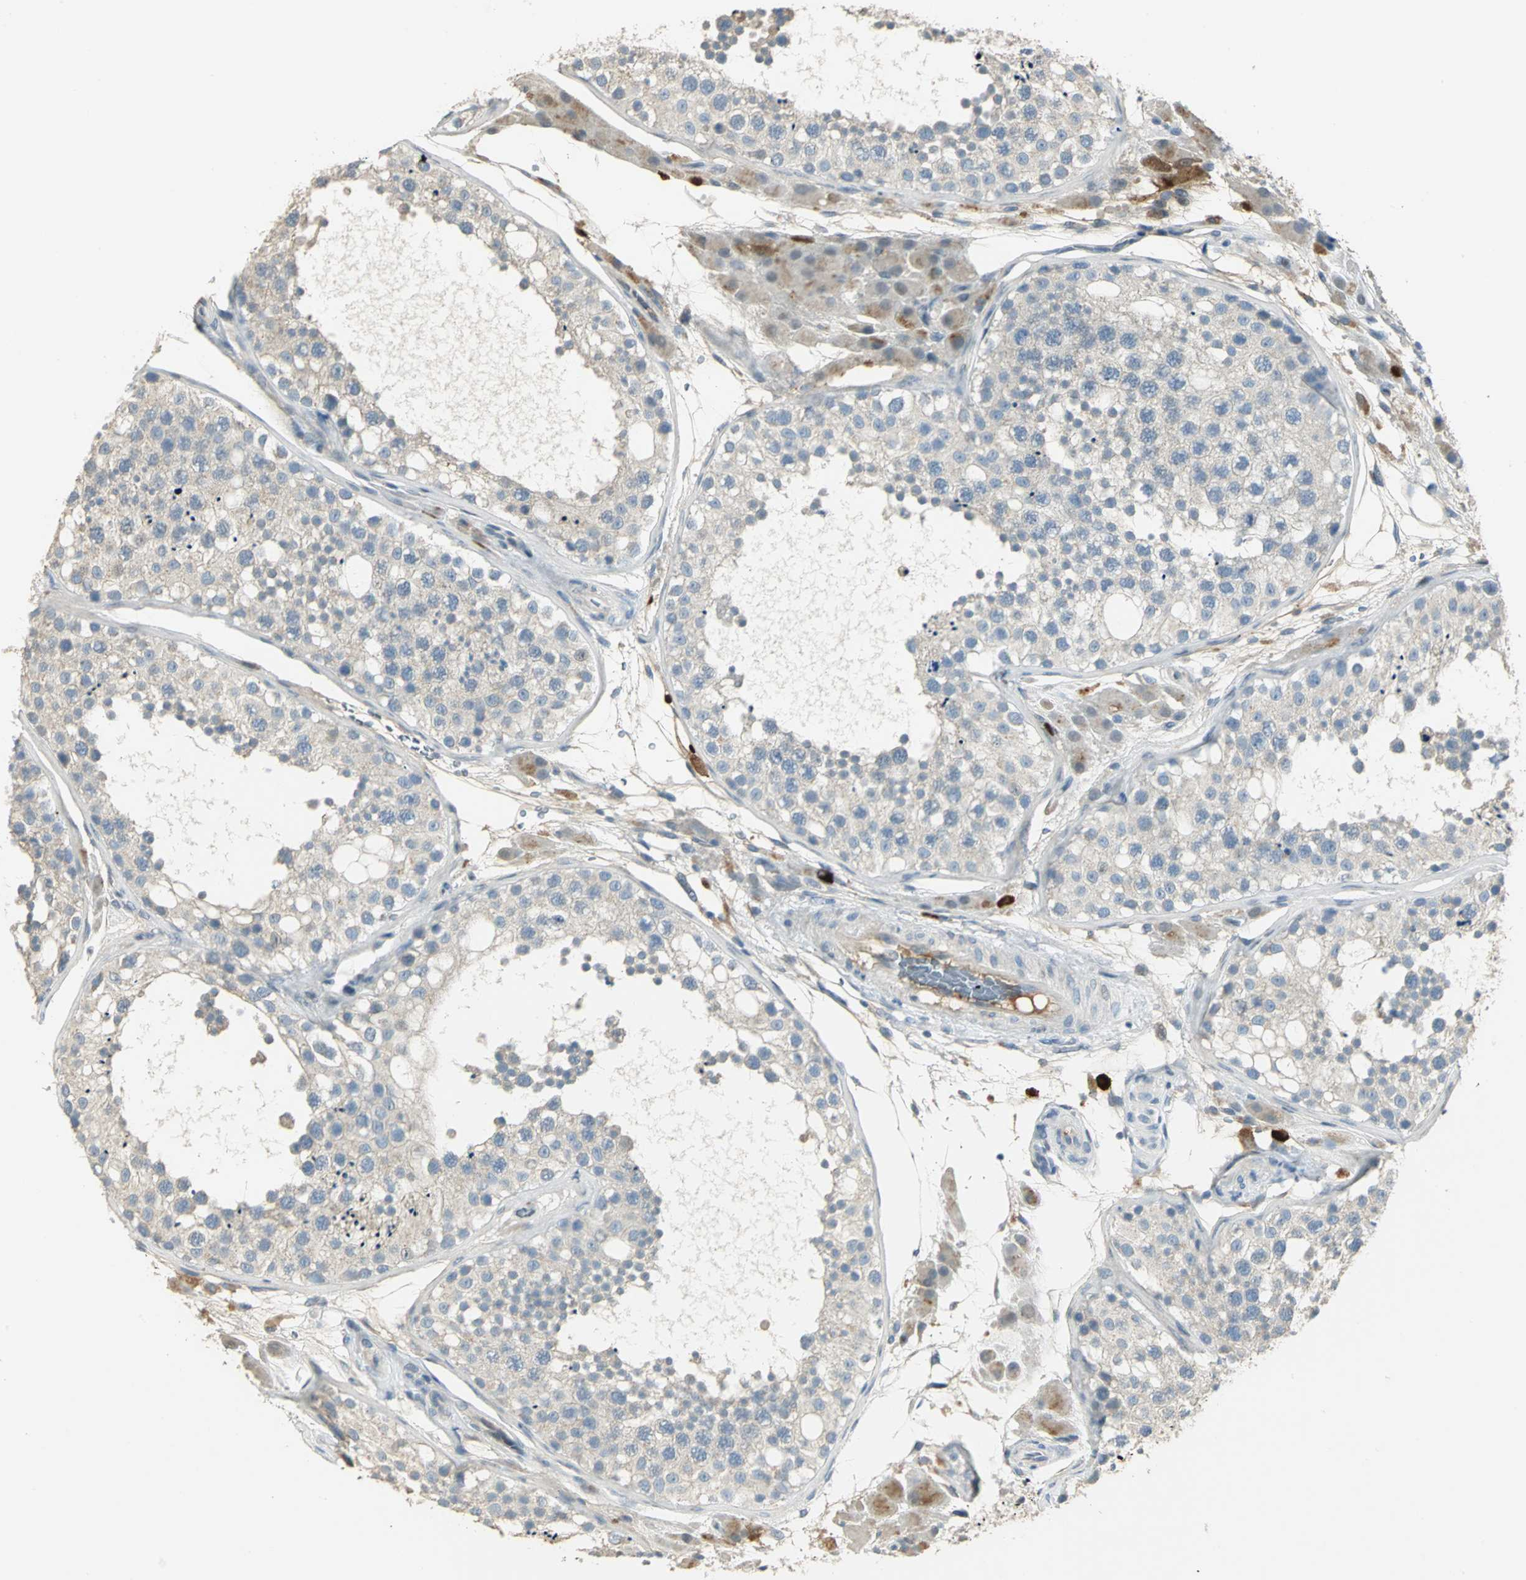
{"staining": {"intensity": "negative", "quantity": "none", "location": "none"}, "tissue": "testis", "cell_type": "Cells in seminiferous ducts", "image_type": "normal", "snomed": [{"axis": "morphology", "description": "Normal tissue, NOS"}, {"axis": "topography", "description": "Testis"}], "caption": "The photomicrograph demonstrates no significant staining in cells in seminiferous ducts of testis. (Stains: DAB immunohistochemistry with hematoxylin counter stain, Microscopy: brightfield microscopy at high magnification).", "gene": "PROC", "patient": {"sex": "male", "age": 26}}